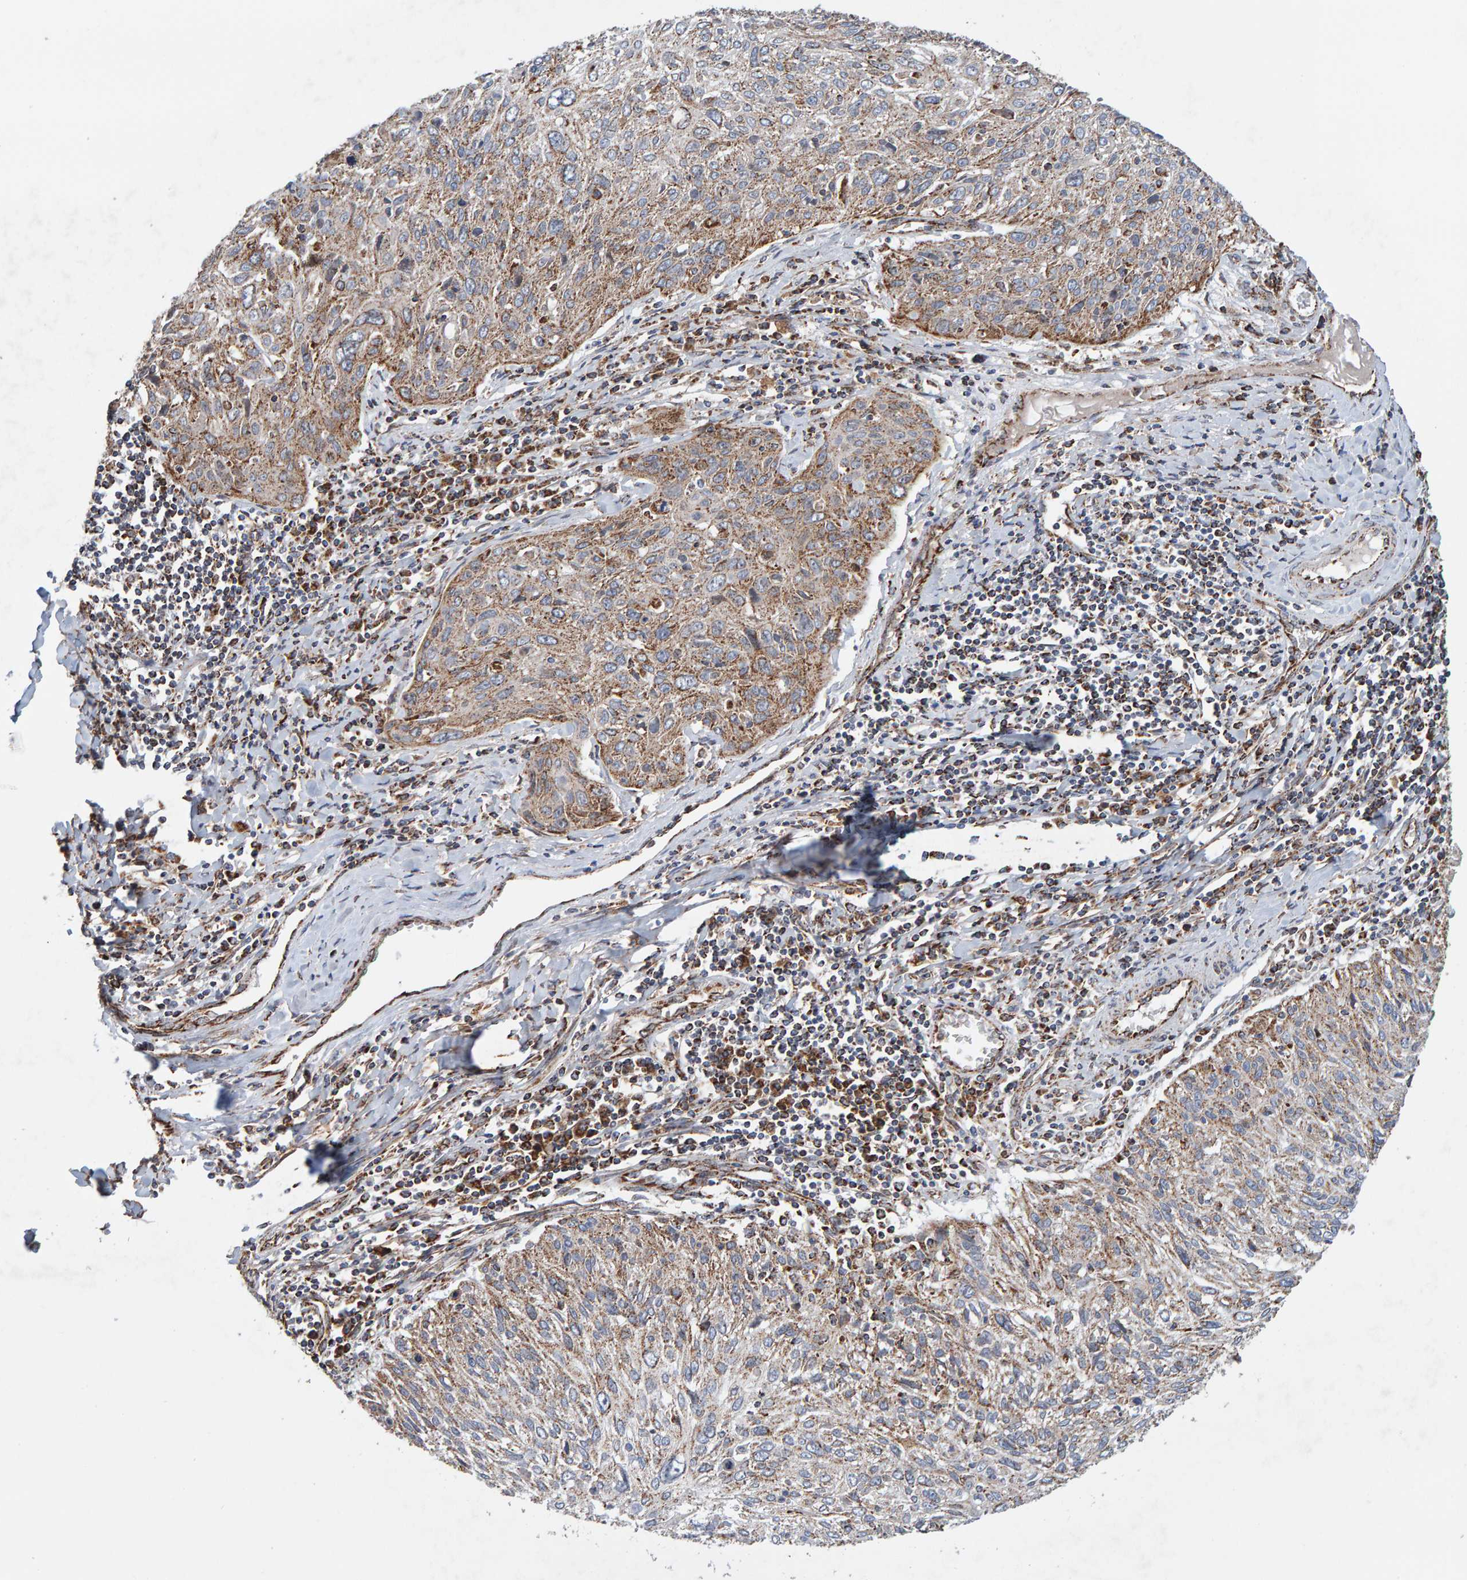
{"staining": {"intensity": "weak", "quantity": ">75%", "location": "cytoplasmic/membranous"}, "tissue": "cervical cancer", "cell_type": "Tumor cells", "image_type": "cancer", "snomed": [{"axis": "morphology", "description": "Squamous cell carcinoma, NOS"}, {"axis": "topography", "description": "Cervix"}], "caption": "A brown stain labels weak cytoplasmic/membranous staining of a protein in cervical cancer (squamous cell carcinoma) tumor cells. (Brightfield microscopy of DAB IHC at high magnification).", "gene": "MRPL45", "patient": {"sex": "female", "age": 51}}